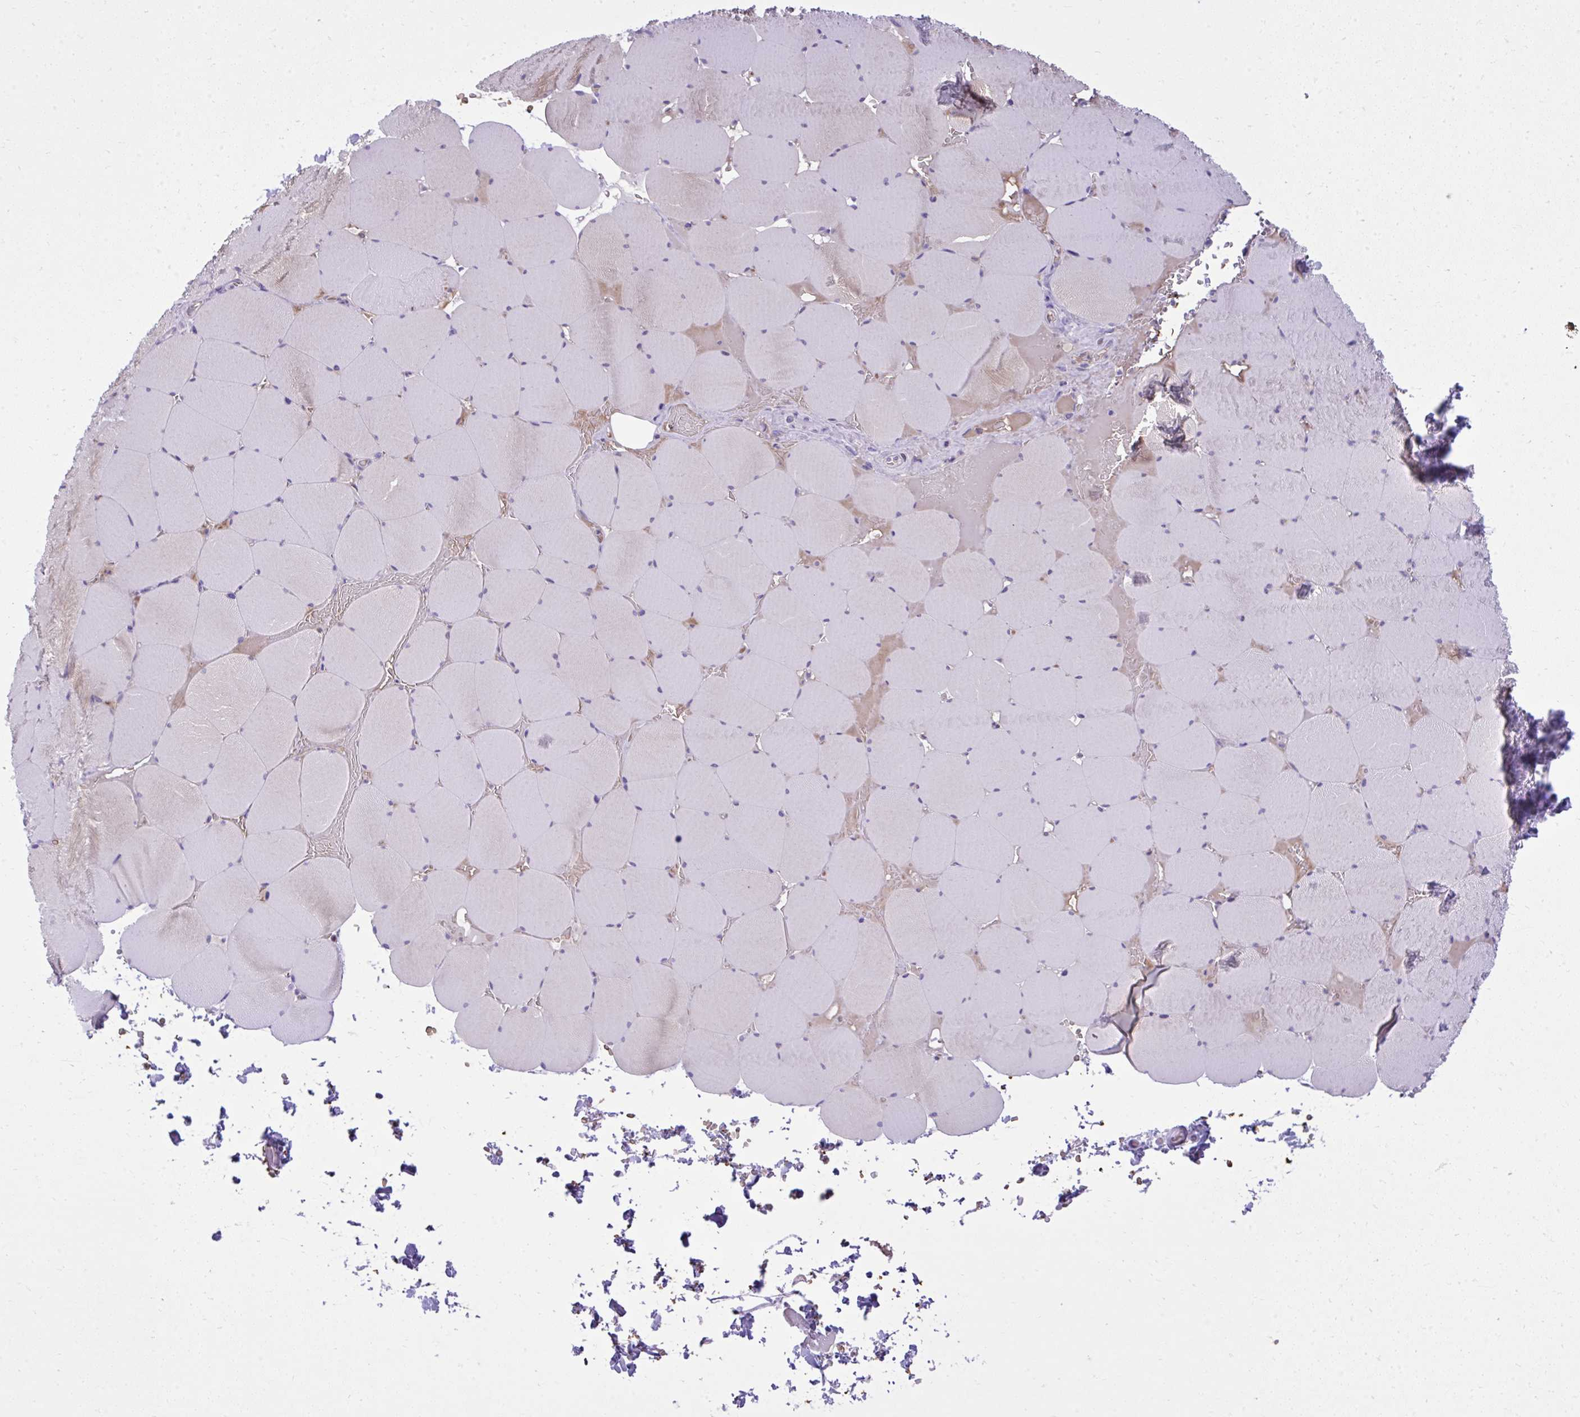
{"staining": {"intensity": "negative", "quantity": "none", "location": "none"}, "tissue": "skeletal muscle", "cell_type": "Myocytes", "image_type": "normal", "snomed": [{"axis": "morphology", "description": "Normal tissue, NOS"}, {"axis": "topography", "description": "Skeletal muscle"}, {"axis": "topography", "description": "Head-Neck"}], "caption": "Myocytes show no significant positivity in normal skeletal muscle. Brightfield microscopy of immunohistochemistry (IHC) stained with DAB (3,3'-diaminobenzidine) (brown) and hematoxylin (blue), captured at high magnification.", "gene": "PITPNM3", "patient": {"sex": "male", "age": 66}}